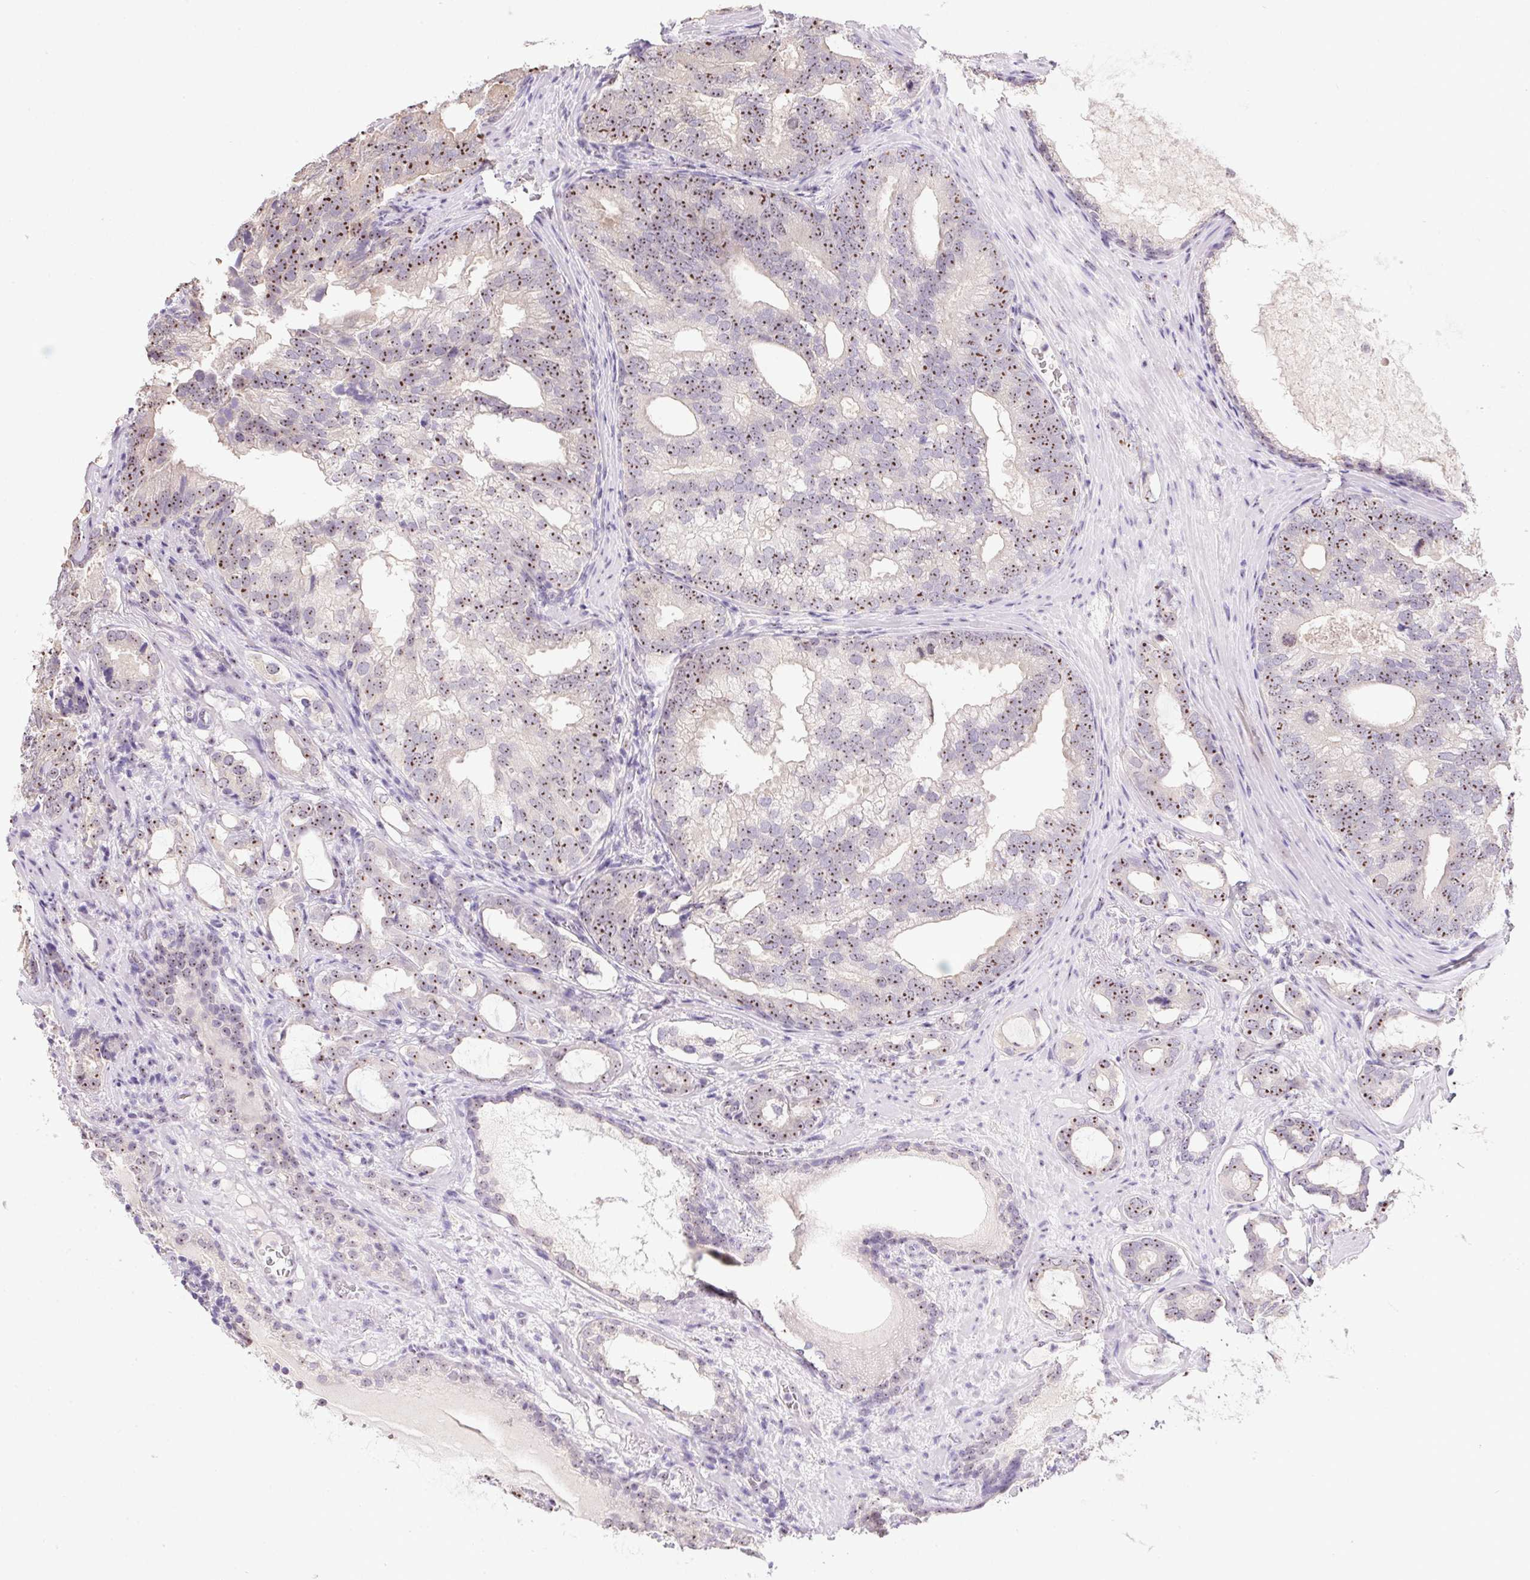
{"staining": {"intensity": "moderate", "quantity": ">75%", "location": "nuclear"}, "tissue": "prostate cancer", "cell_type": "Tumor cells", "image_type": "cancer", "snomed": [{"axis": "morphology", "description": "Adenocarcinoma, High grade"}, {"axis": "topography", "description": "Prostate"}], "caption": "Tumor cells display moderate nuclear positivity in about >75% of cells in prostate cancer (high-grade adenocarcinoma).", "gene": "BATF2", "patient": {"sex": "male", "age": 75}}